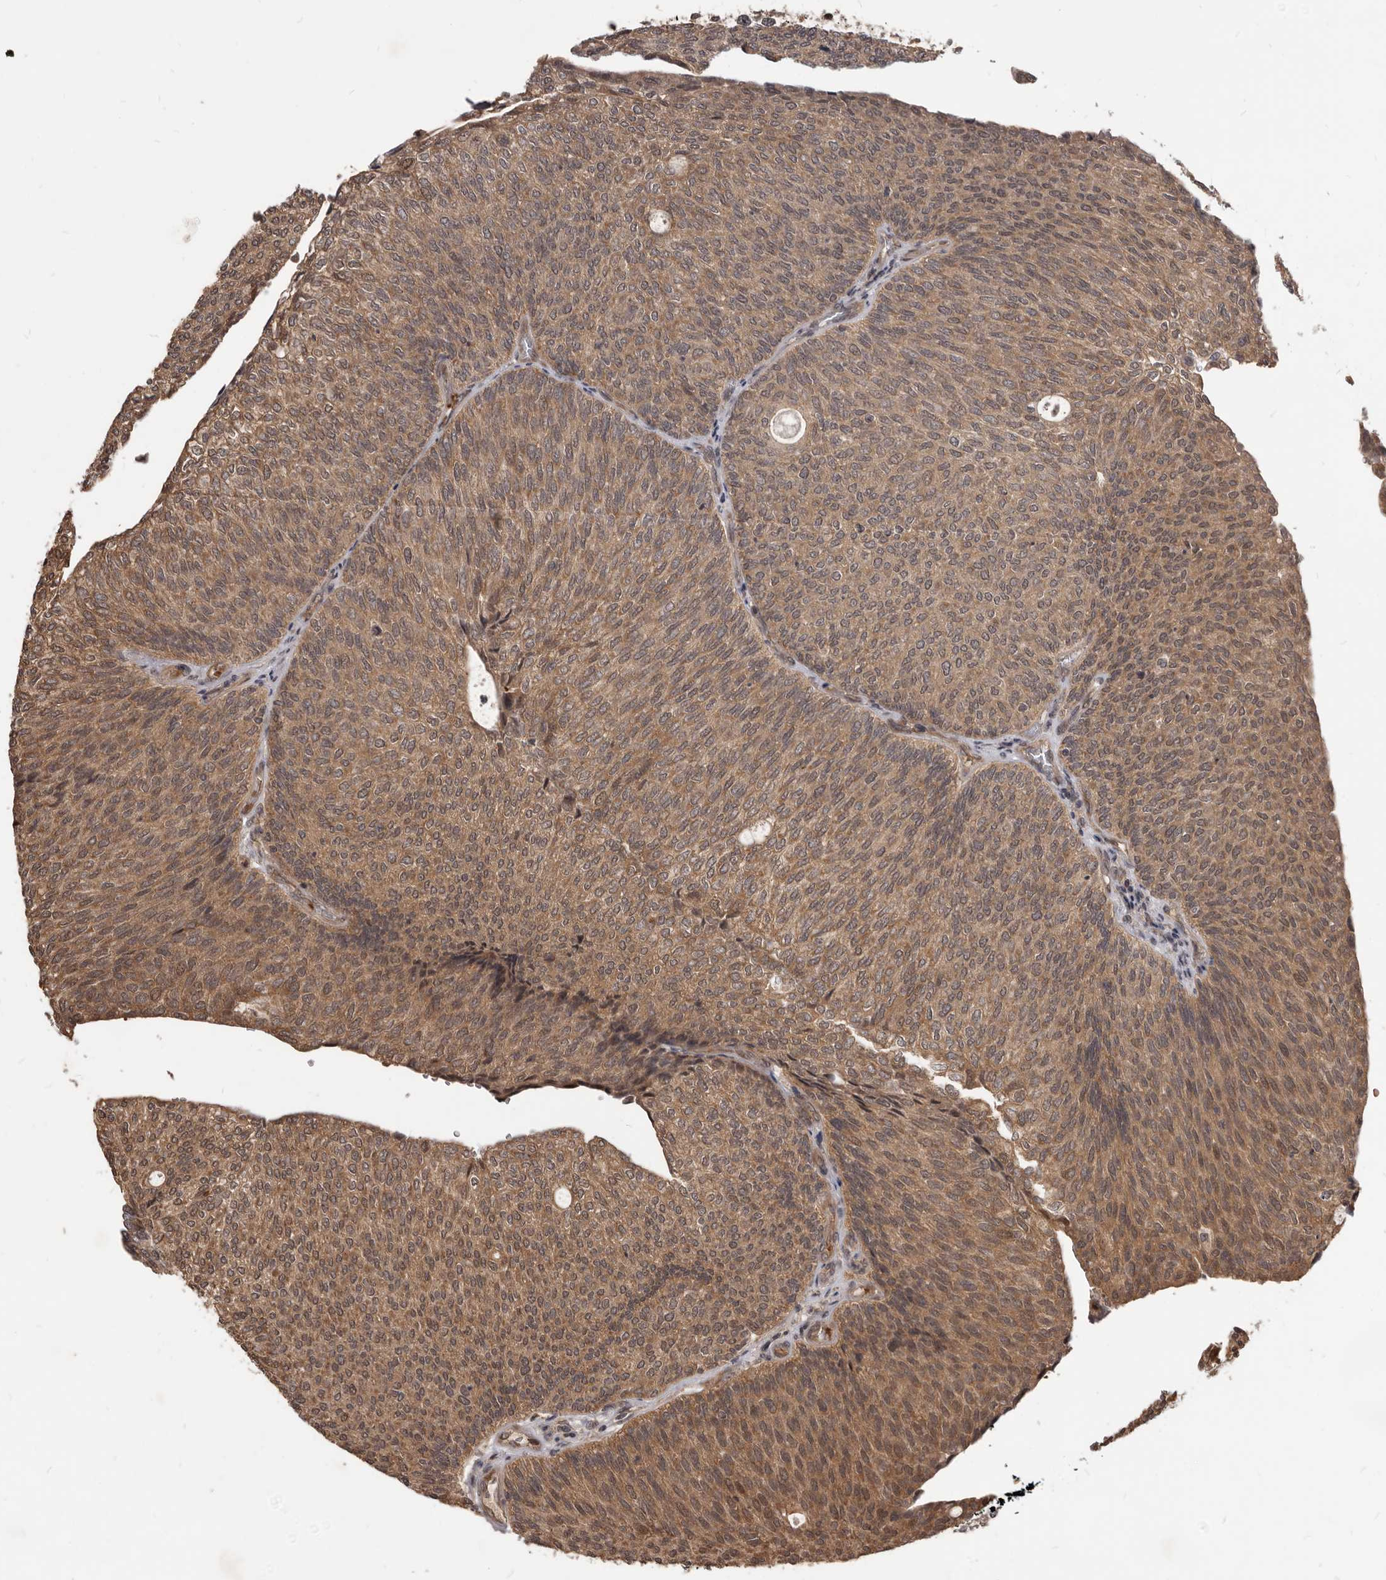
{"staining": {"intensity": "moderate", "quantity": ">75%", "location": "cytoplasmic/membranous"}, "tissue": "urothelial cancer", "cell_type": "Tumor cells", "image_type": "cancer", "snomed": [{"axis": "morphology", "description": "Urothelial carcinoma, Low grade"}, {"axis": "topography", "description": "Urinary bladder"}], "caption": "Approximately >75% of tumor cells in human urothelial cancer reveal moderate cytoplasmic/membranous protein expression as visualized by brown immunohistochemical staining.", "gene": "GABPB2", "patient": {"sex": "female", "age": 79}}